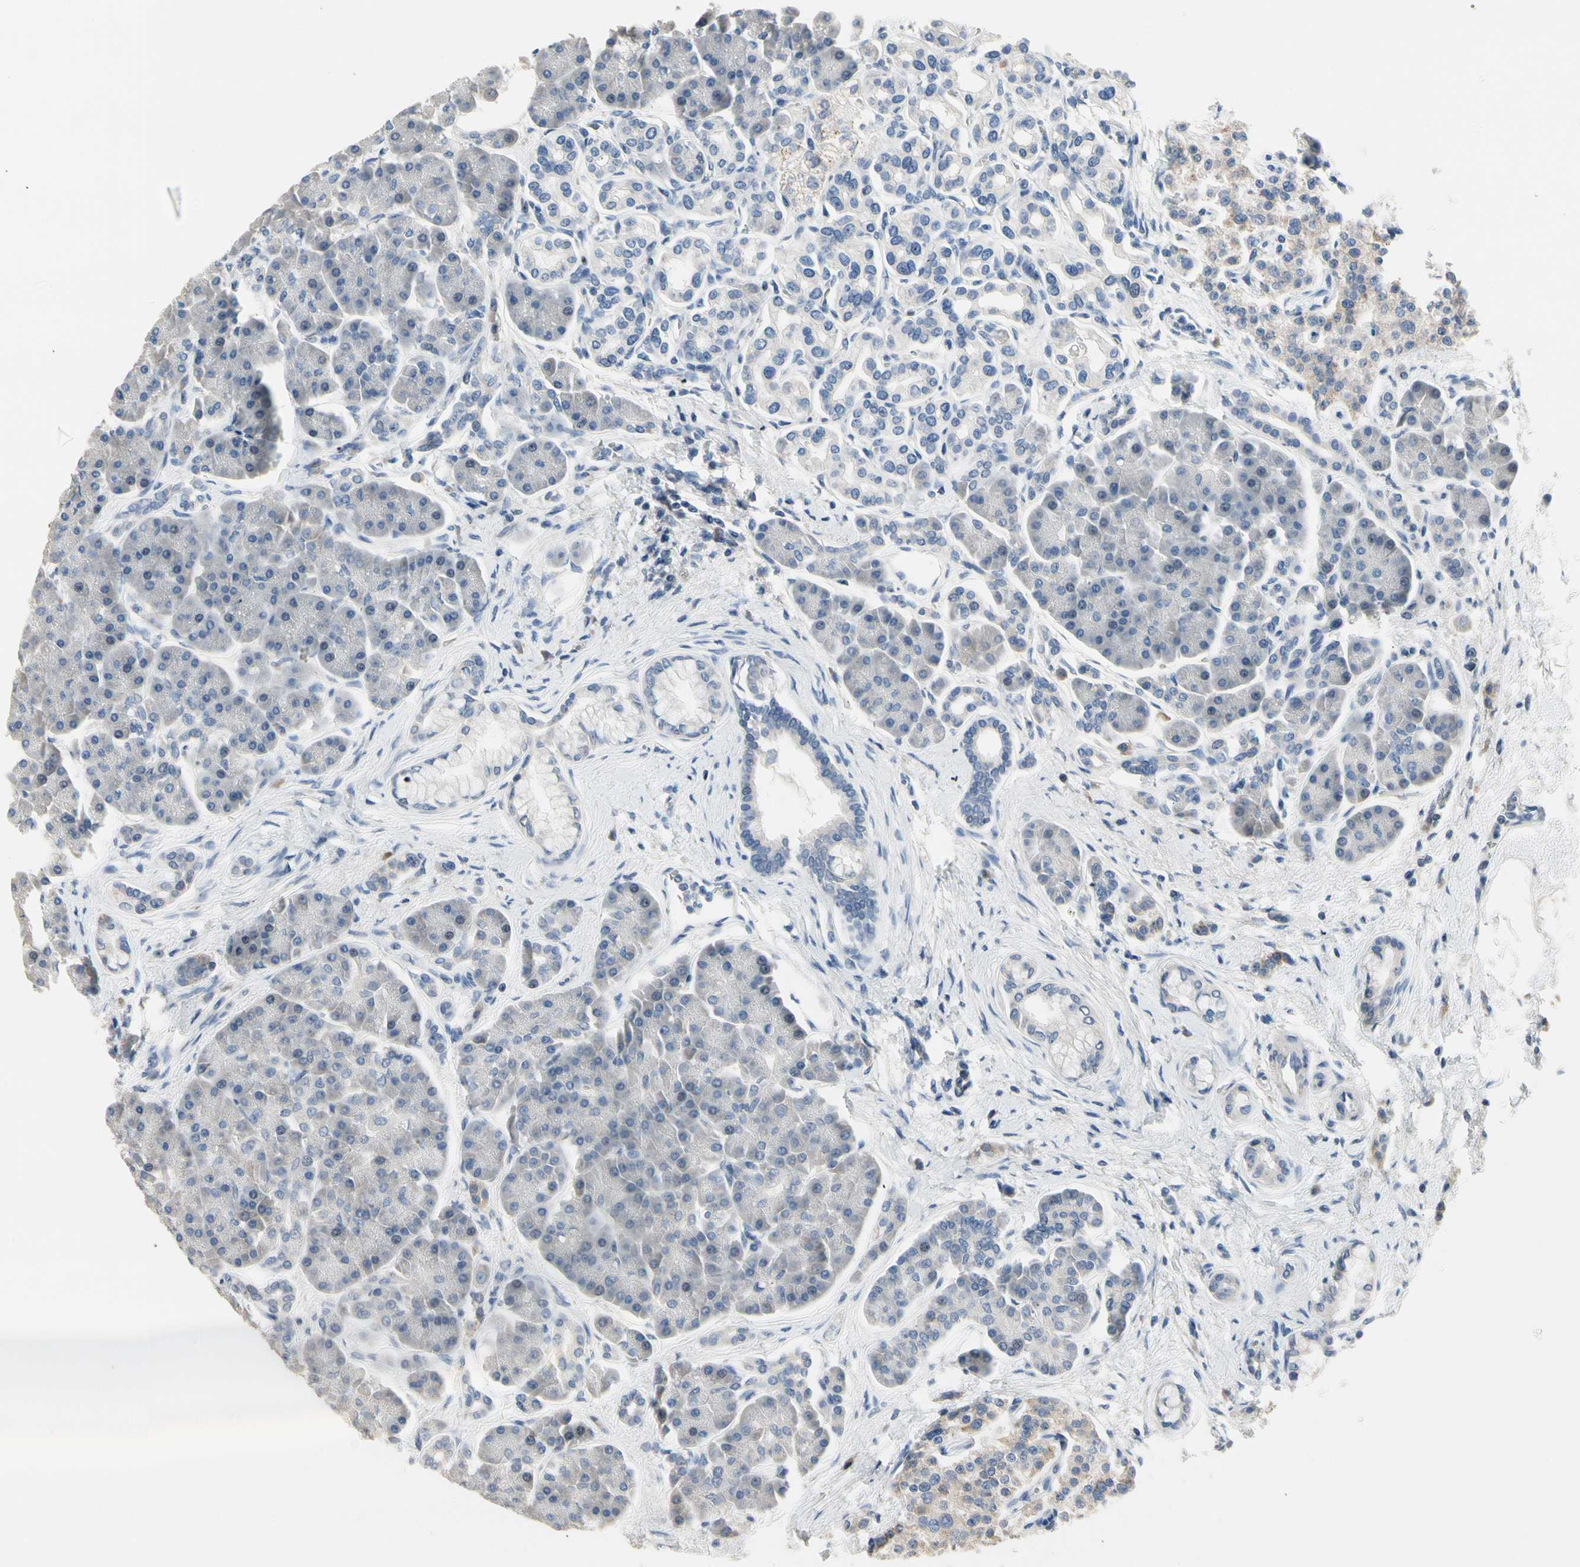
{"staining": {"intensity": "negative", "quantity": "none", "location": "none"}, "tissue": "pancreas", "cell_type": "Exocrine glandular cells", "image_type": "normal", "snomed": [{"axis": "morphology", "description": "Normal tissue, NOS"}, {"axis": "topography", "description": "Pancreas"}], "caption": "IHC micrograph of benign human pancreas stained for a protein (brown), which exhibits no positivity in exocrine glandular cells.", "gene": "NFASC", "patient": {"sex": "female", "age": 70}}